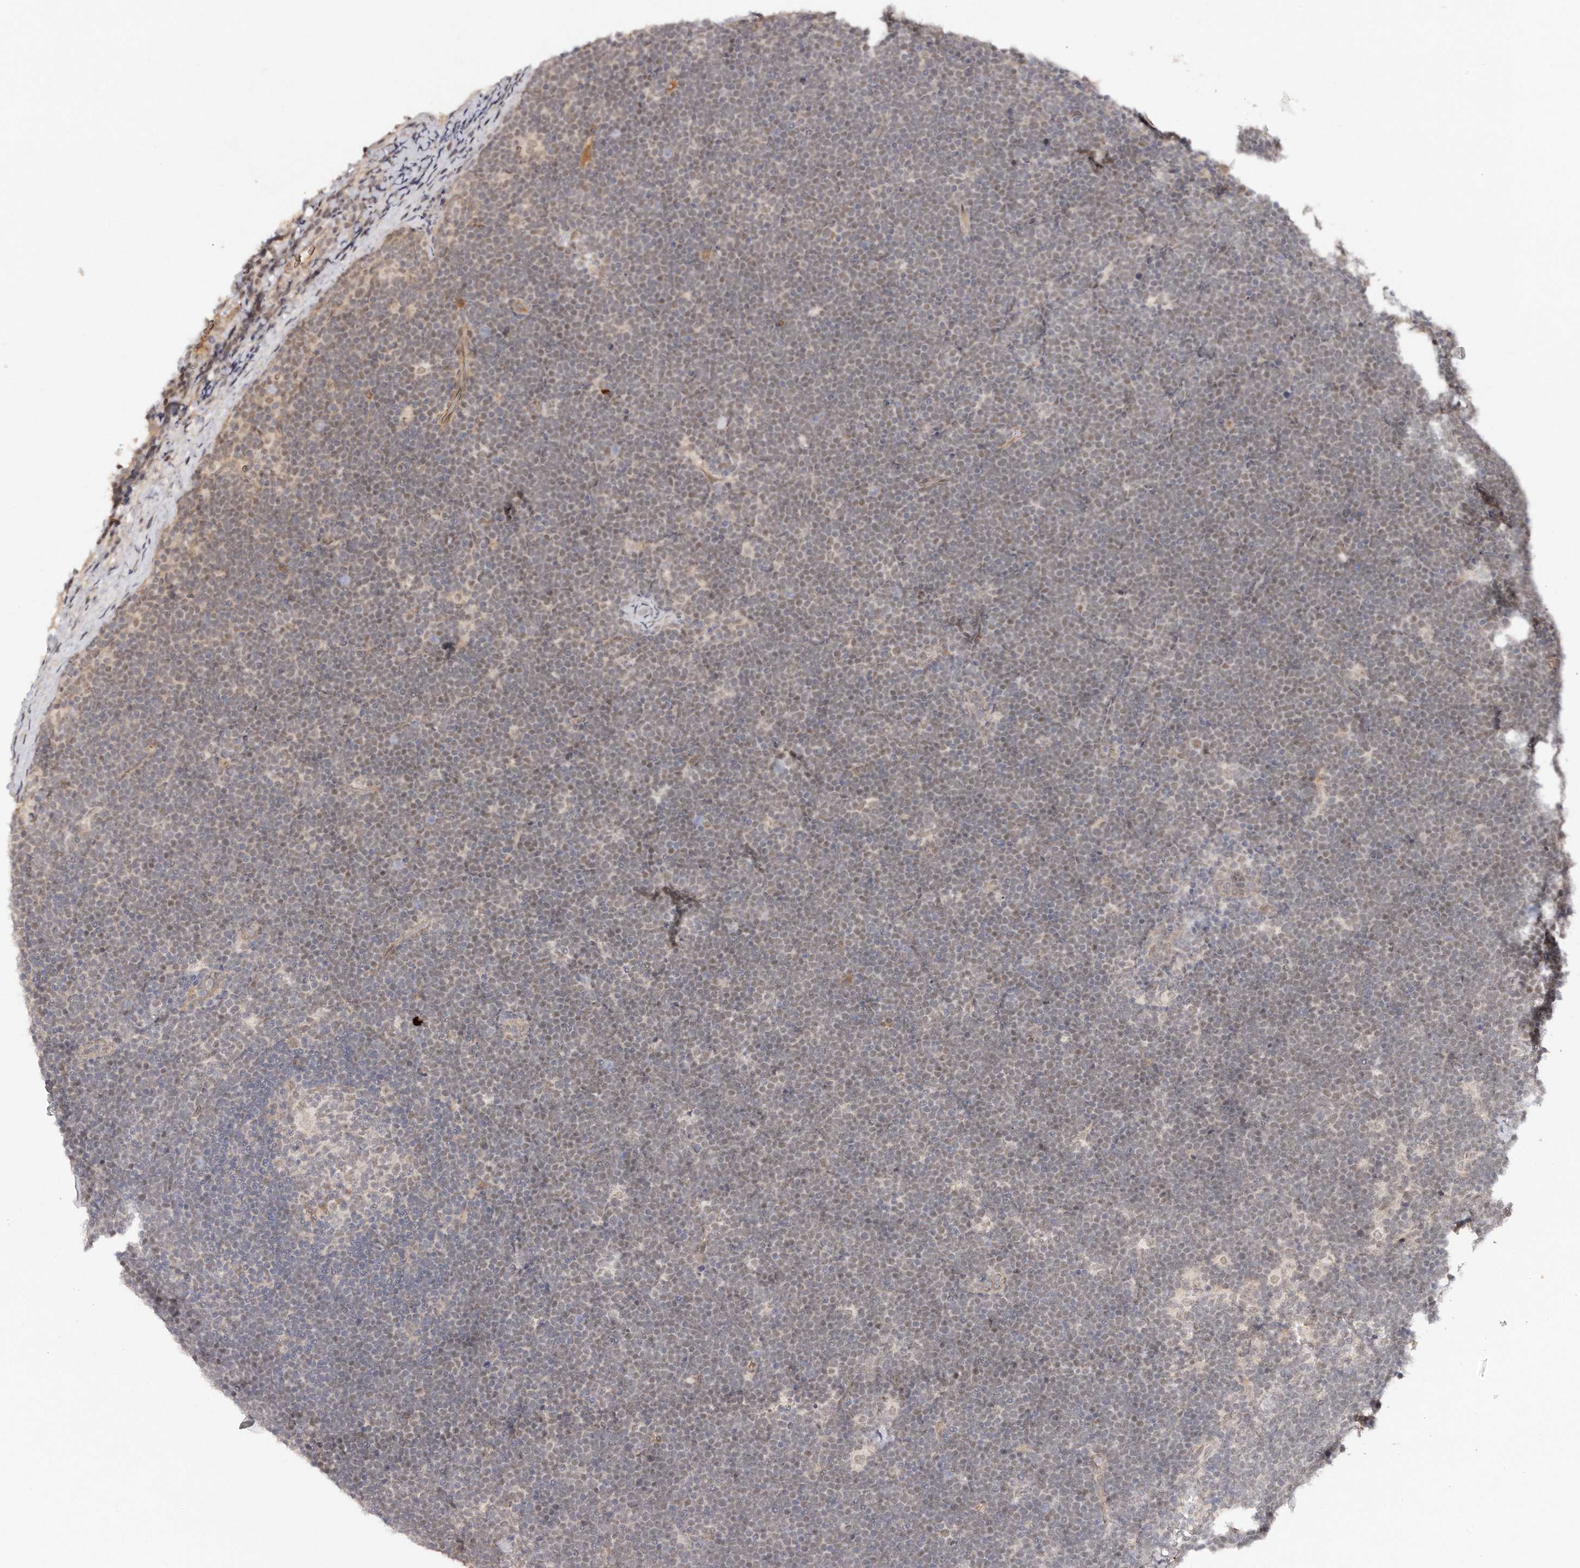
{"staining": {"intensity": "weak", "quantity": "<25%", "location": "nuclear"}, "tissue": "lymphoma", "cell_type": "Tumor cells", "image_type": "cancer", "snomed": [{"axis": "morphology", "description": "Malignant lymphoma, non-Hodgkin's type, High grade"}, {"axis": "topography", "description": "Lymph node"}], "caption": "Immunohistochemistry (IHC) photomicrograph of human high-grade malignant lymphoma, non-Hodgkin's type stained for a protein (brown), which reveals no positivity in tumor cells. (Brightfield microscopy of DAB IHC at high magnification).", "gene": "SOX4", "patient": {"sex": "male", "age": 13}}